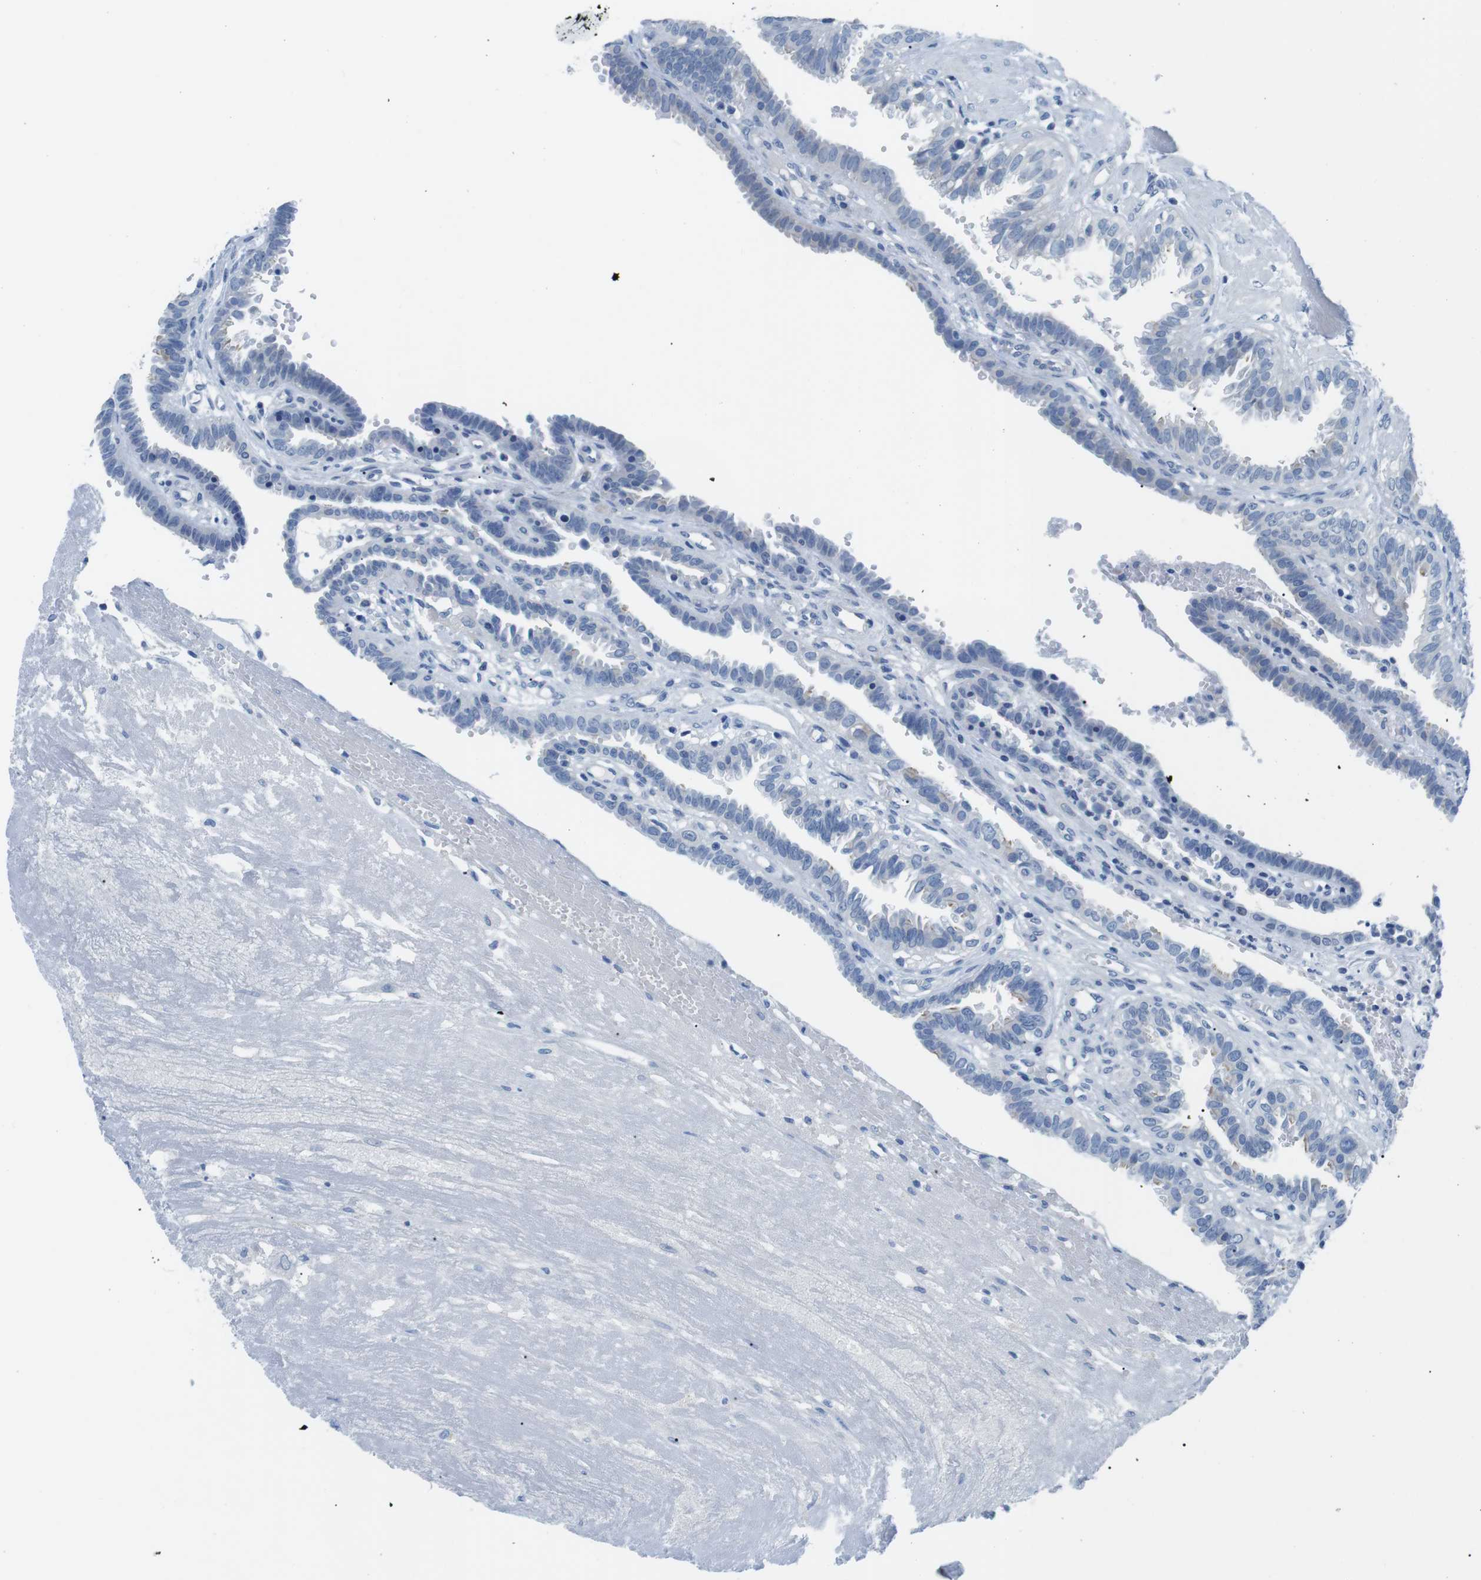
{"staining": {"intensity": "negative", "quantity": "none", "location": "none"}, "tissue": "fallopian tube", "cell_type": "Glandular cells", "image_type": "normal", "snomed": [{"axis": "morphology", "description": "Normal tissue, NOS"}, {"axis": "topography", "description": "Fallopian tube"}, {"axis": "topography", "description": "Placenta"}], "caption": "Human fallopian tube stained for a protein using immunohistochemistry demonstrates no expression in glandular cells.", "gene": "MUC2", "patient": {"sex": "female", "age": 34}}